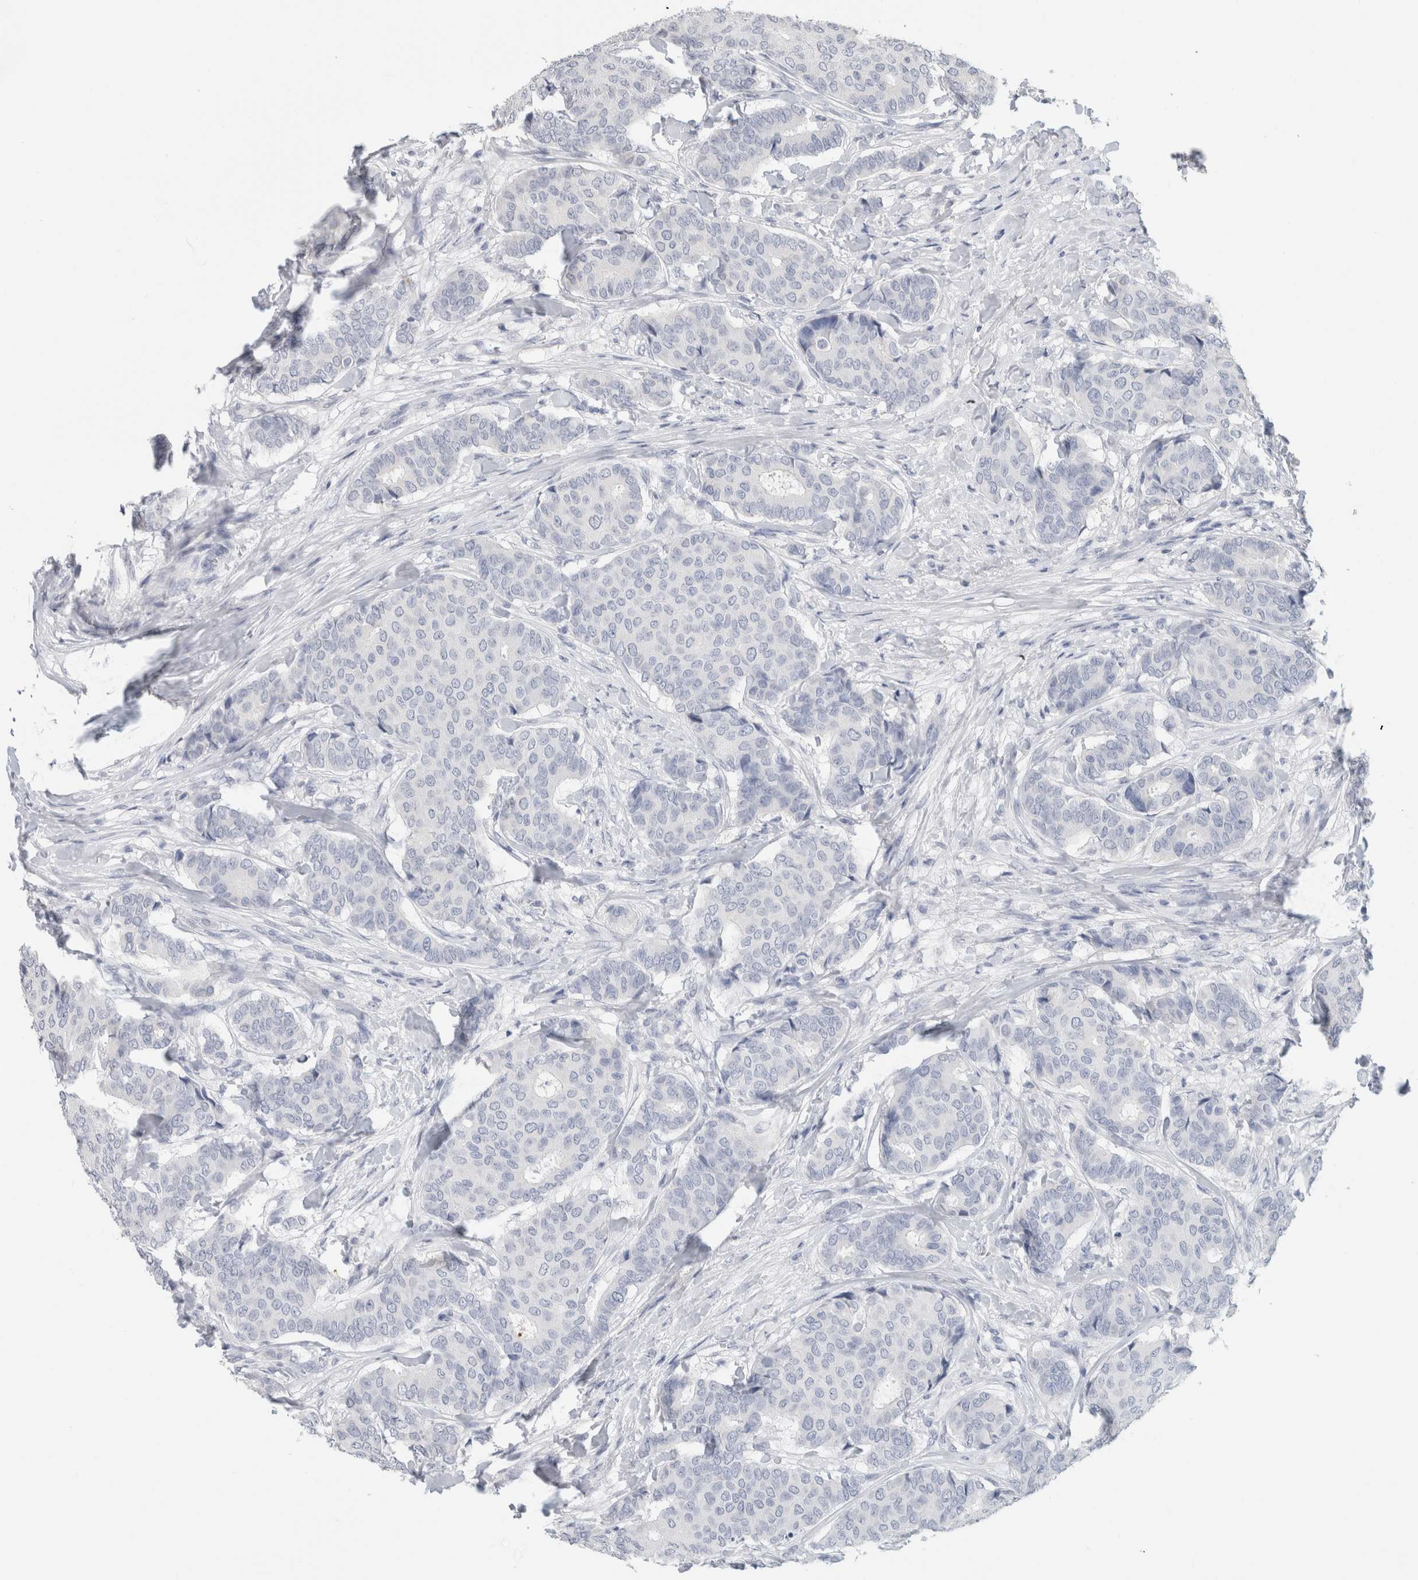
{"staining": {"intensity": "negative", "quantity": "none", "location": "none"}, "tissue": "breast cancer", "cell_type": "Tumor cells", "image_type": "cancer", "snomed": [{"axis": "morphology", "description": "Duct carcinoma"}, {"axis": "topography", "description": "Breast"}], "caption": "This is an immunohistochemistry micrograph of human breast cancer (infiltrating ductal carcinoma). There is no expression in tumor cells.", "gene": "BCAN", "patient": {"sex": "female", "age": 75}}